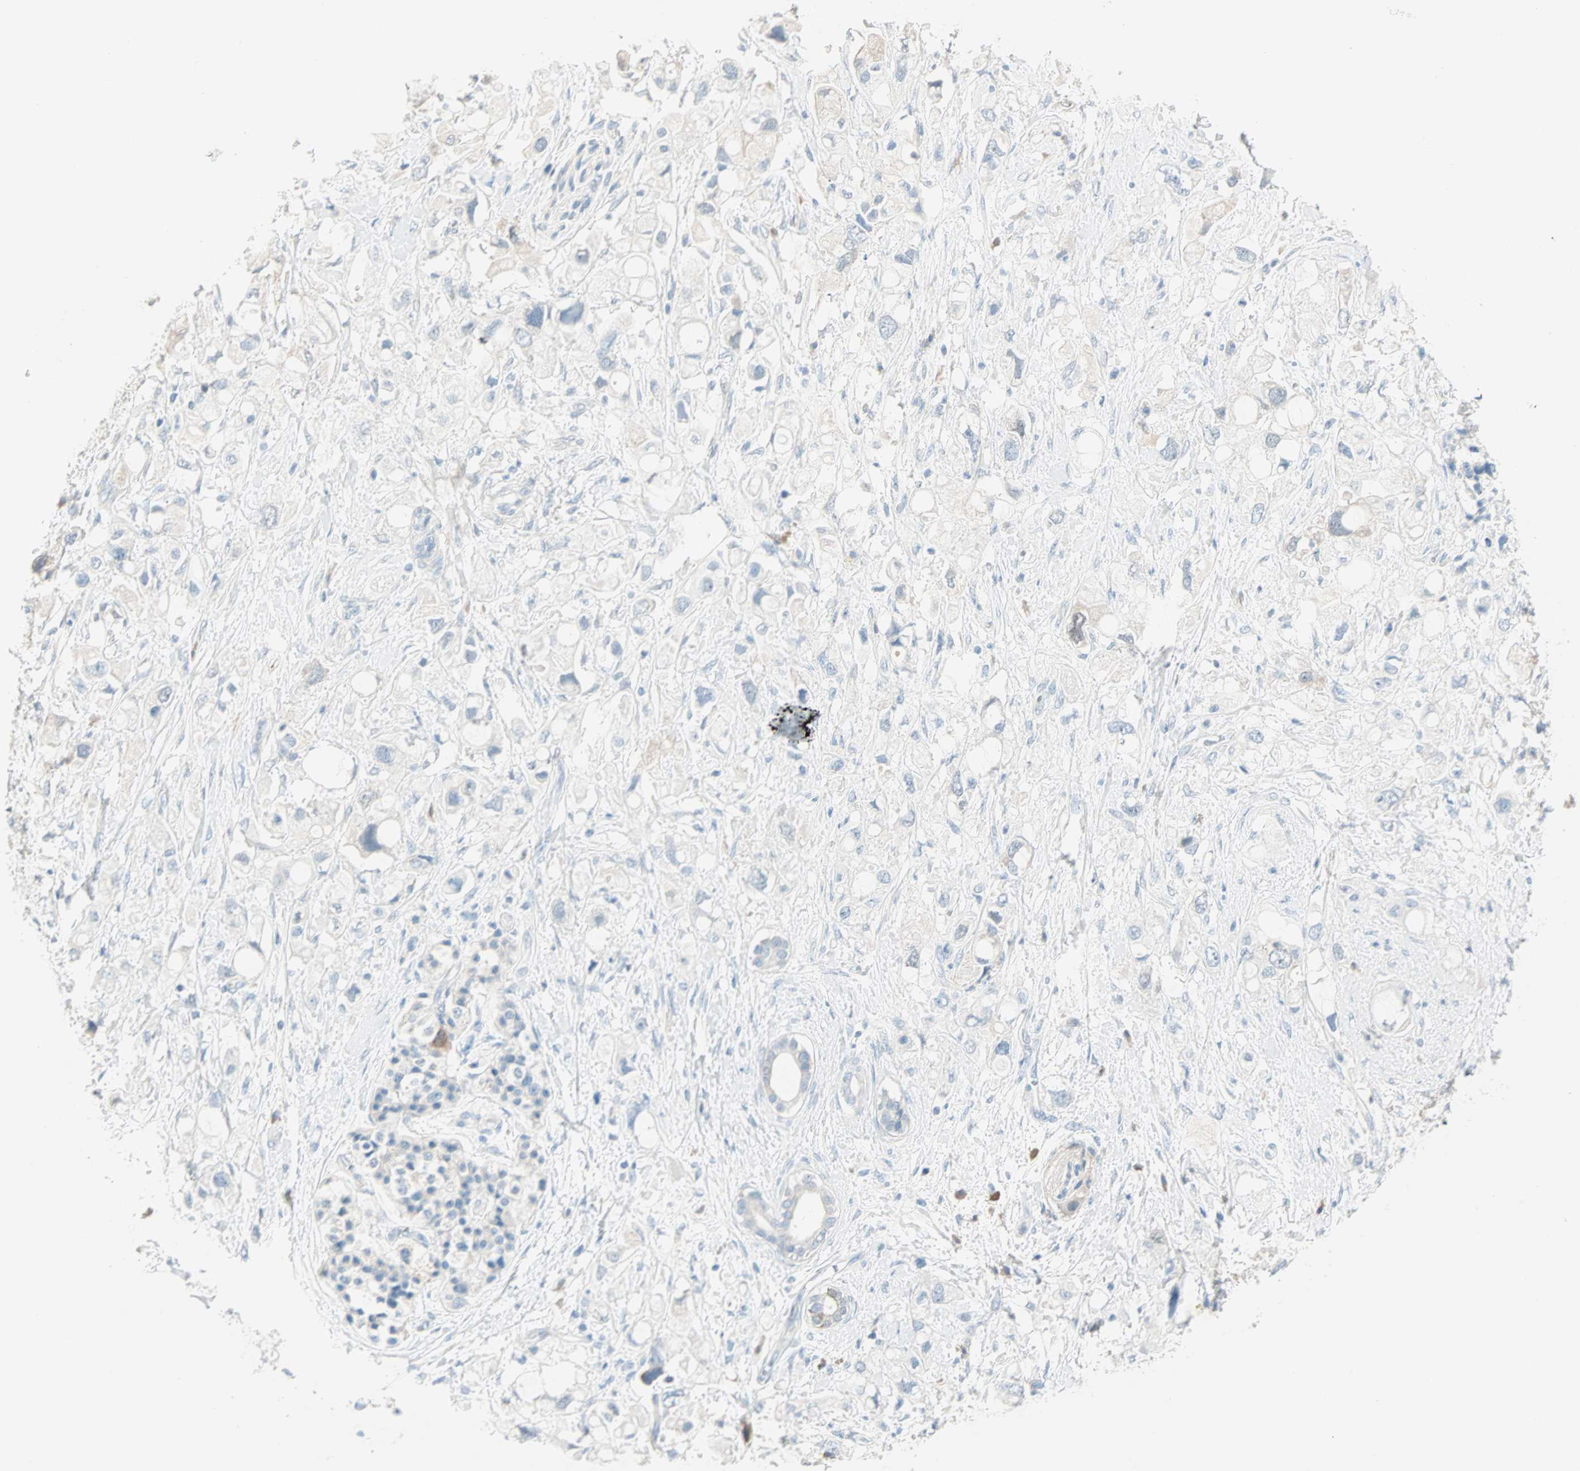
{"staining": {"intensity": "negative", "quantity": "none", "location": "none"}, "tissue": "pancreatic cancer", "cell_type": "Tumor cells", "image_type": "cancer", "snomed": [{"axis": "morphology", "description": "Adenocarcinoma, NOS"}, {"axis": "topography", "description": "Pancreas"}], "caption": "Pancreatic adenocarcinoma was stained to show a protein in brown. There is no significant positivity in tumor cells.", "gene": "ATF6", "patient": {"sex": "female", "age": 56}}